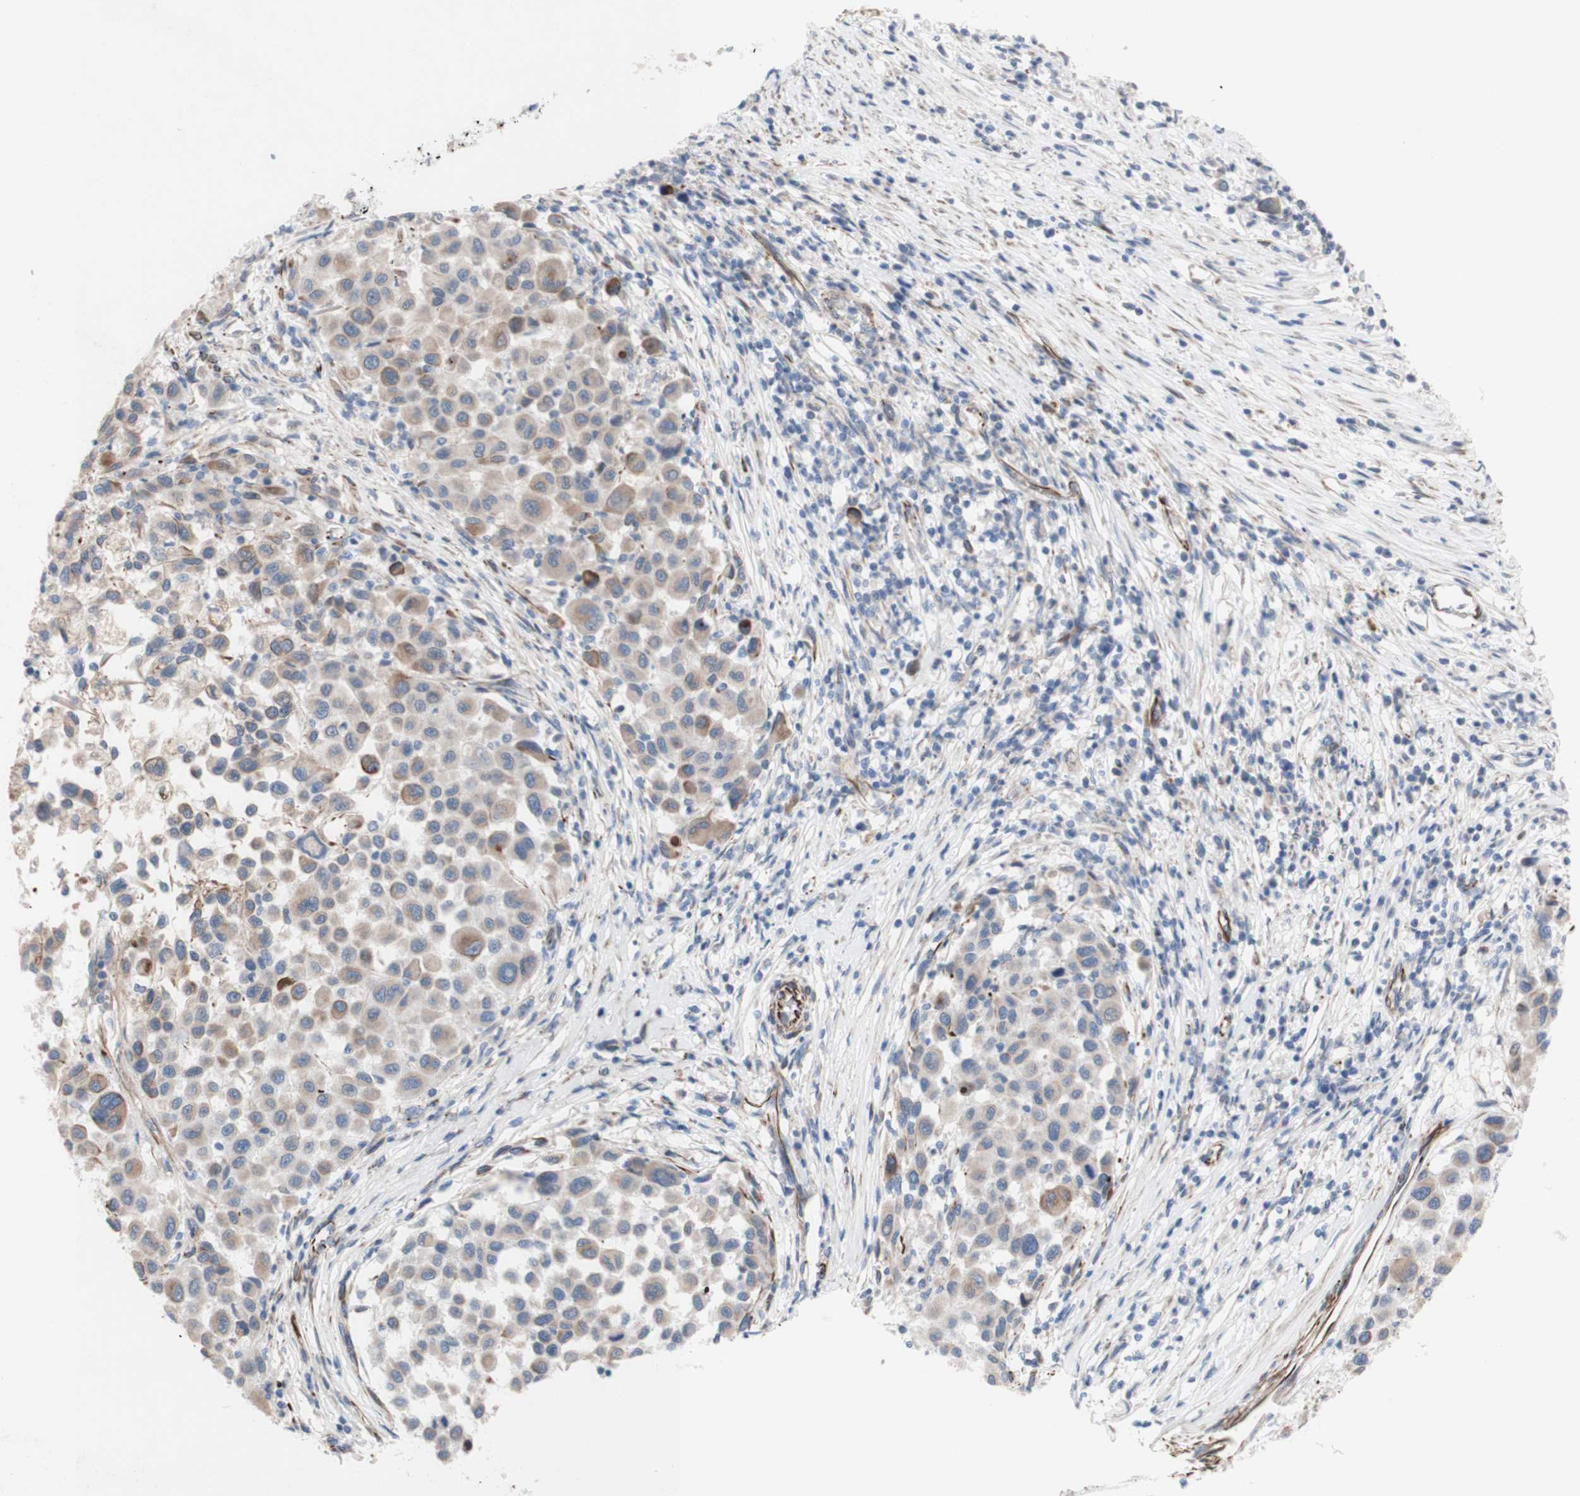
{"staining": {"intensity": "weak", "quantity": ">75%", "location": "cytoplasmic/membranous"}, "tissue": "melanoma", "cell_type": "Tumor cells", "image_type": "cancer", "snomed": [{"axis": "morphology", "description": "Malignant melanoma, Metastatic site"}, {"axis": "topography", "description": "Lymph node"}], "caption": "Immunohistochemistry of melanoma displays low levels of weak cytoplasmic/membranous expression in approximately >75% of tumor cells. The staining is performed using DAB brown chromogen to label protein expression. The nuclei are counter-stained blue using hematoxylin.", "gene": "AGPAT5", "patient": {"sex": "male", "age": 61}}